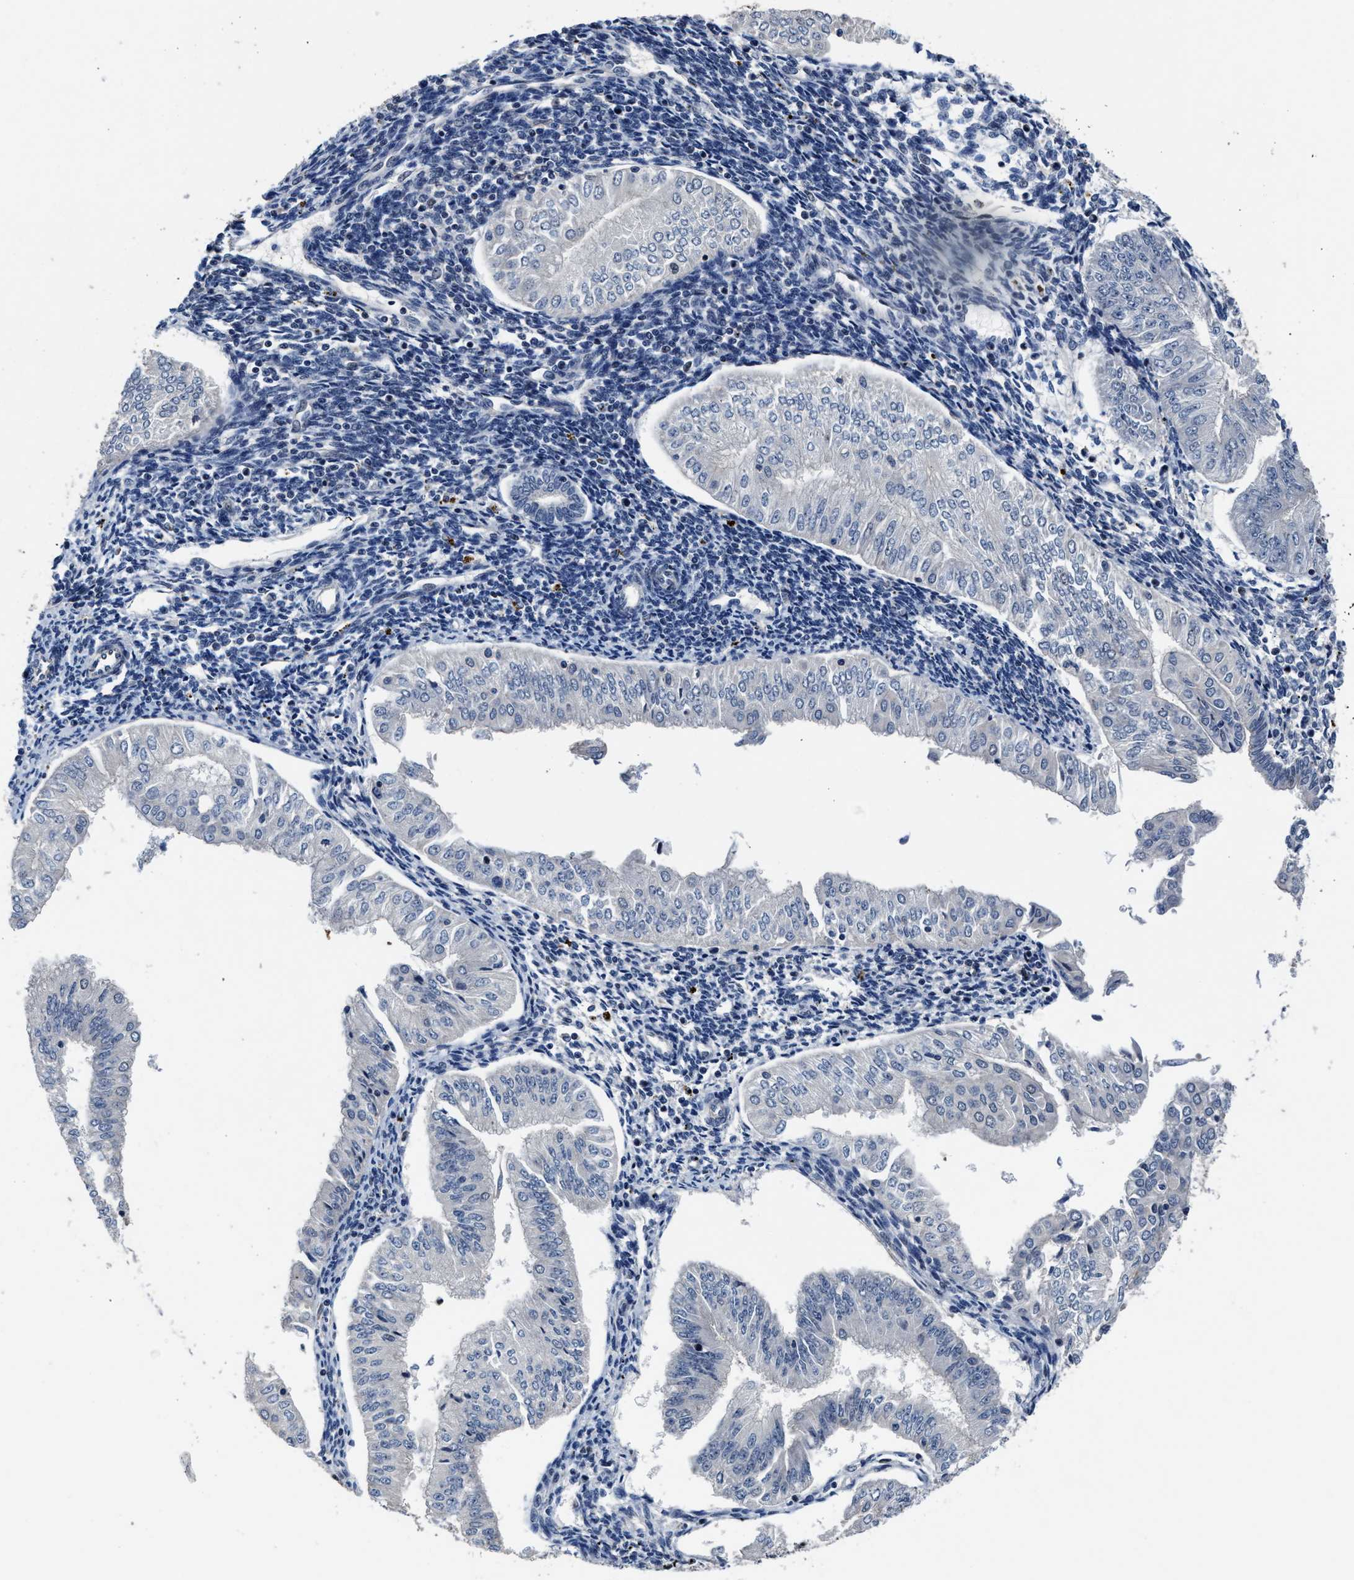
{"staining": {"intensity": "negative", "quantity": "none", "location": "none"}, "tissue": "endometrial cancer", "cell_type": "Tumor cells", "image_type": "cancer", "snomed": [{"axis": "morphology", "description": "Normal tissue, NOS"}, {"axis": "morphology", "description": "Adenocarcinoma, NOS"}, {"axis": "topography", "description": "Endometrium"}], "caption": "The histopathology image reveals no staining of tumor cells in adenocarcinoma (endometrial).", "gene": "ZNF233", "patient": {"sex": "female", "age": 53}}